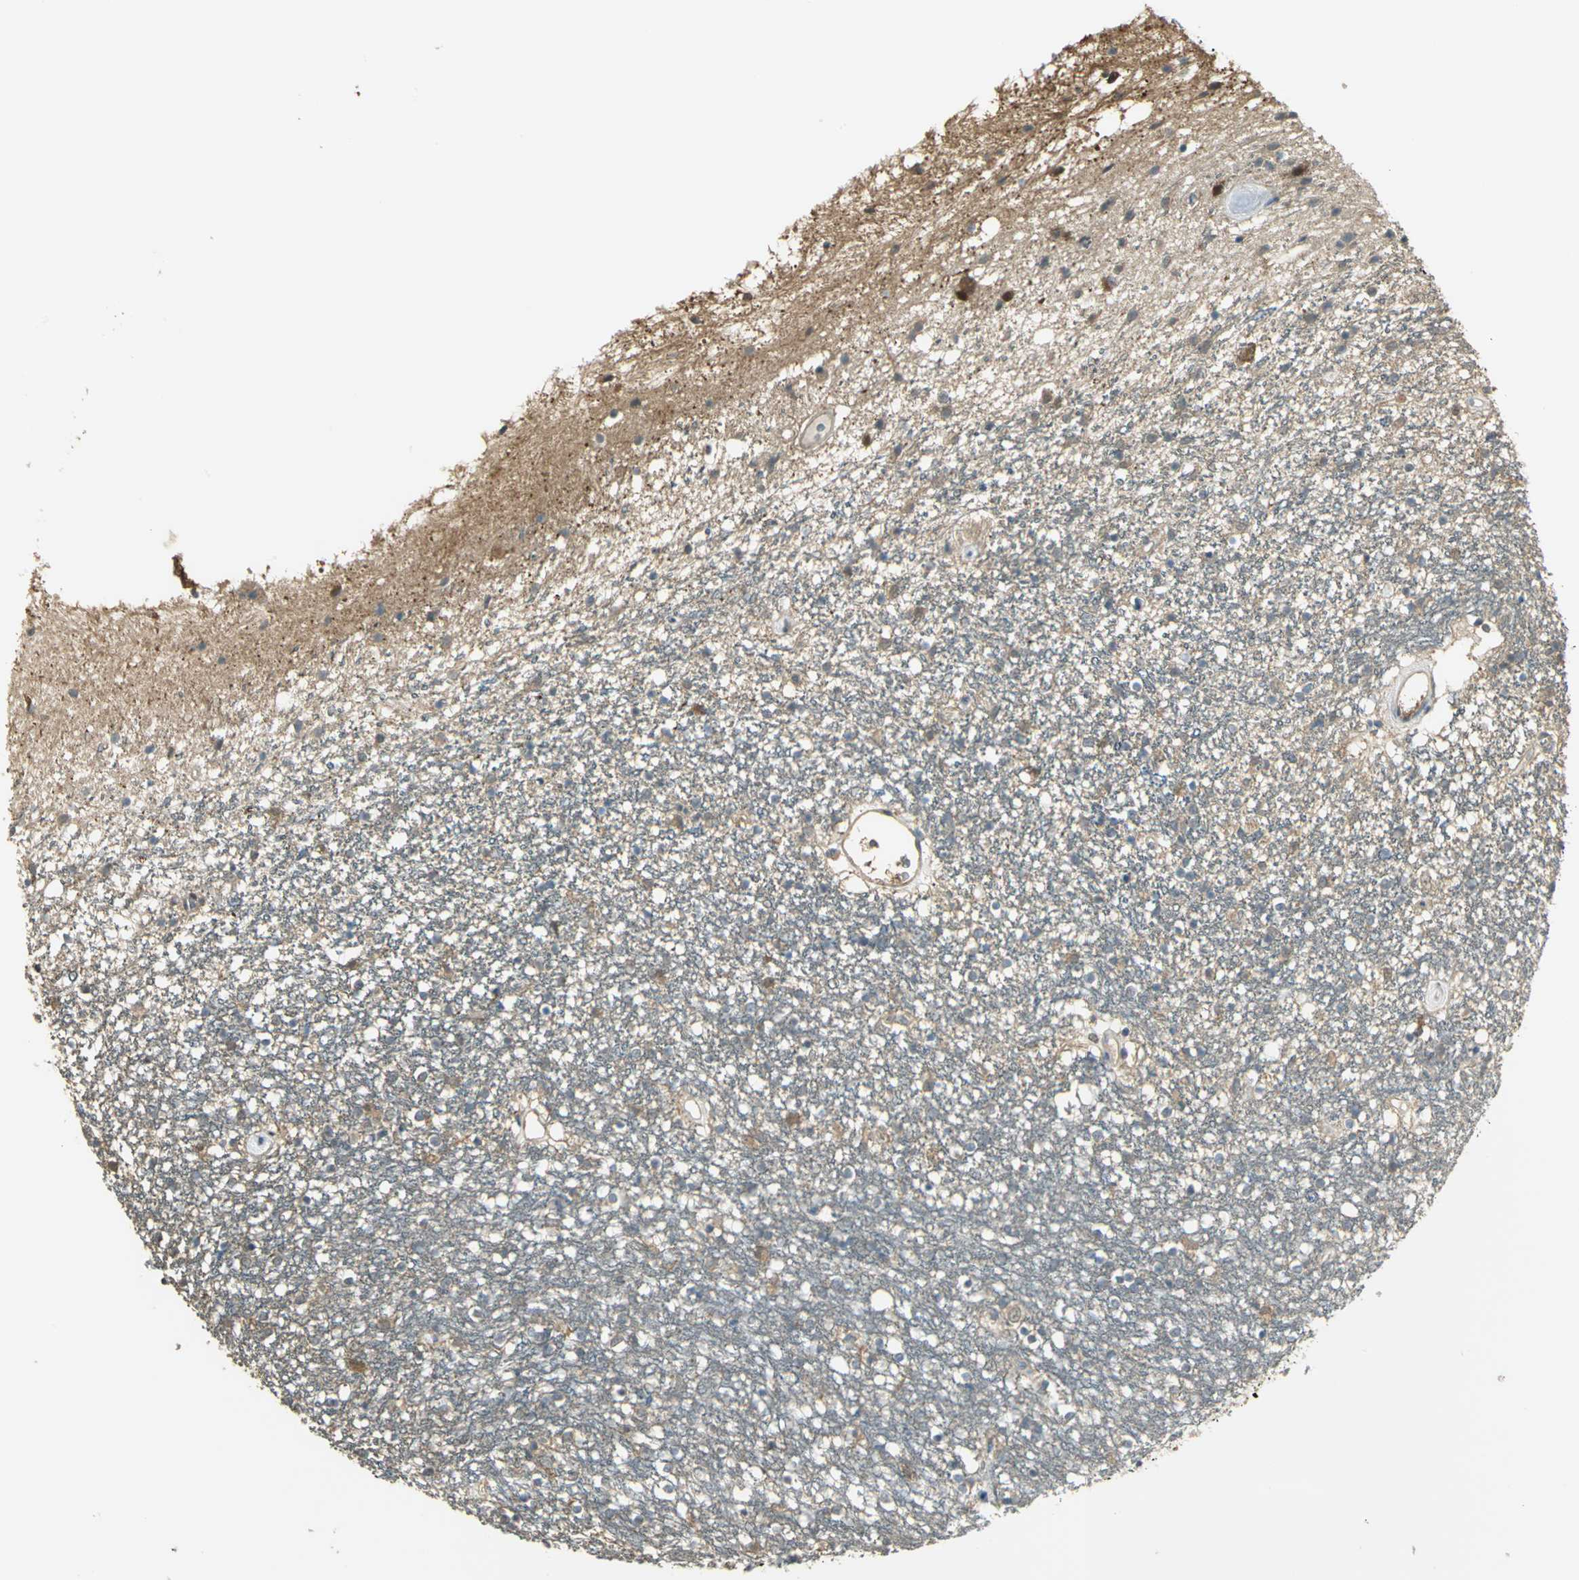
{"staining": {"intensity": "weak", "quantity": ">75%", "location": "cytoplasmic/membranous"}, "tissue": "caudate", "cell_type": "Glial cells", "image_type": "normal", "snomed": [{"axis": "morphology", "description": "Normal tissue, NOS"}, {"axis": "topography", "description": "Lateral ventricle wall"}], "caption": "This photomicrograph displays immunohistochemistry (IHC) staining of unremarkable human caudate, with low weak cytoplasmic/membranous expression in about >75% of glial cells.", "gene": "PARK7", "patient": {"sex": "female", "age": 54}}